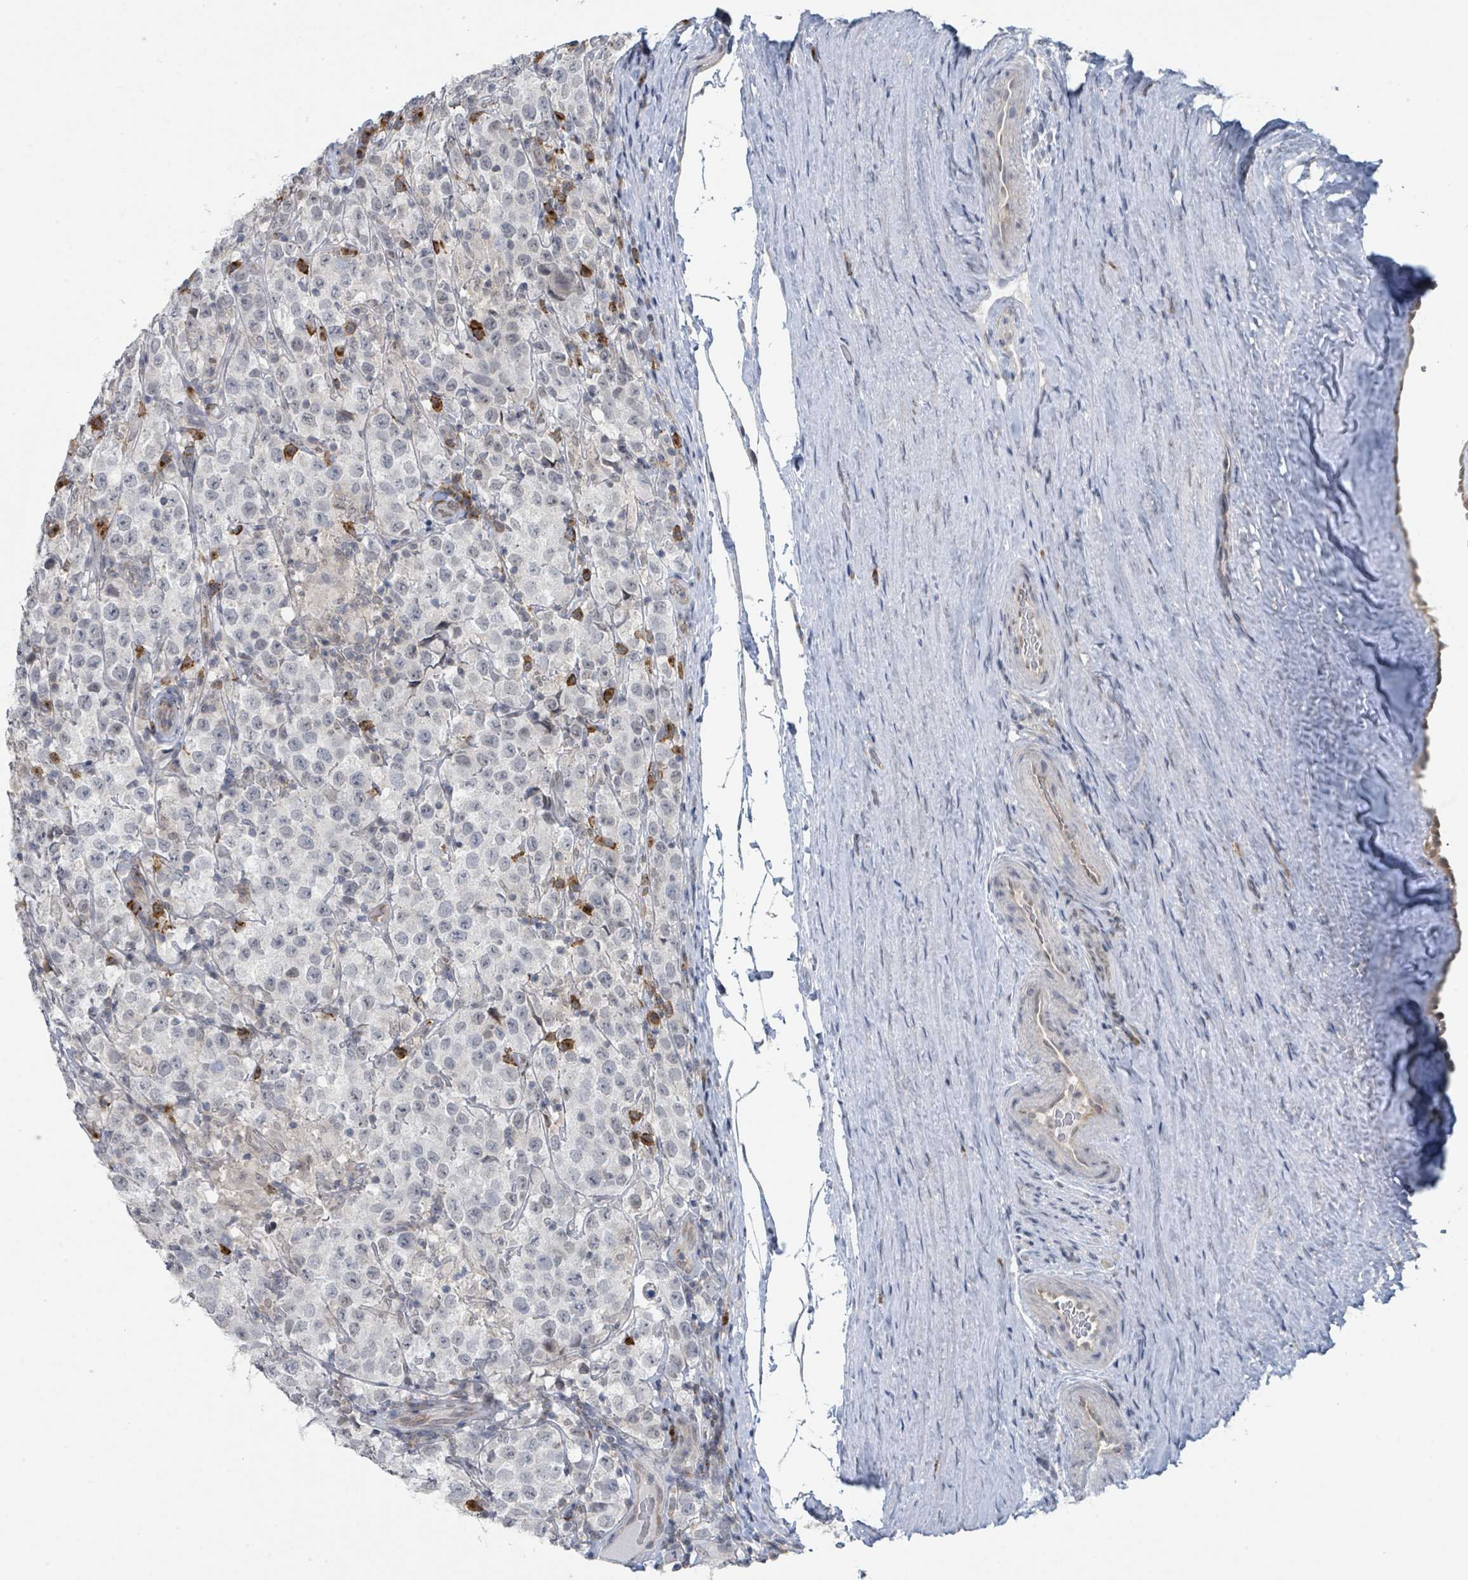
{"staining": {"intensity": "negative", "quantity": "none", "location": "none"}, "tissue": "testis cancer", "cell_type": "Tumor cells", "image_type": "cancer", "snomed": [{"axis": "morphology", "description": "Seminoma, NOS"}, {"axis": "morphology", "description": "Carcinoma, Embryonal, NOS"}, {"axis": "topography", "description": "Testis"}], "caption": "Seminoma (testis) stained for a protein using immunohistochemistry (IHC) demonstrates no positivity tumor cells.", "gene": "ANKRD55", "patient": {"sex": "male", "age": 41}}